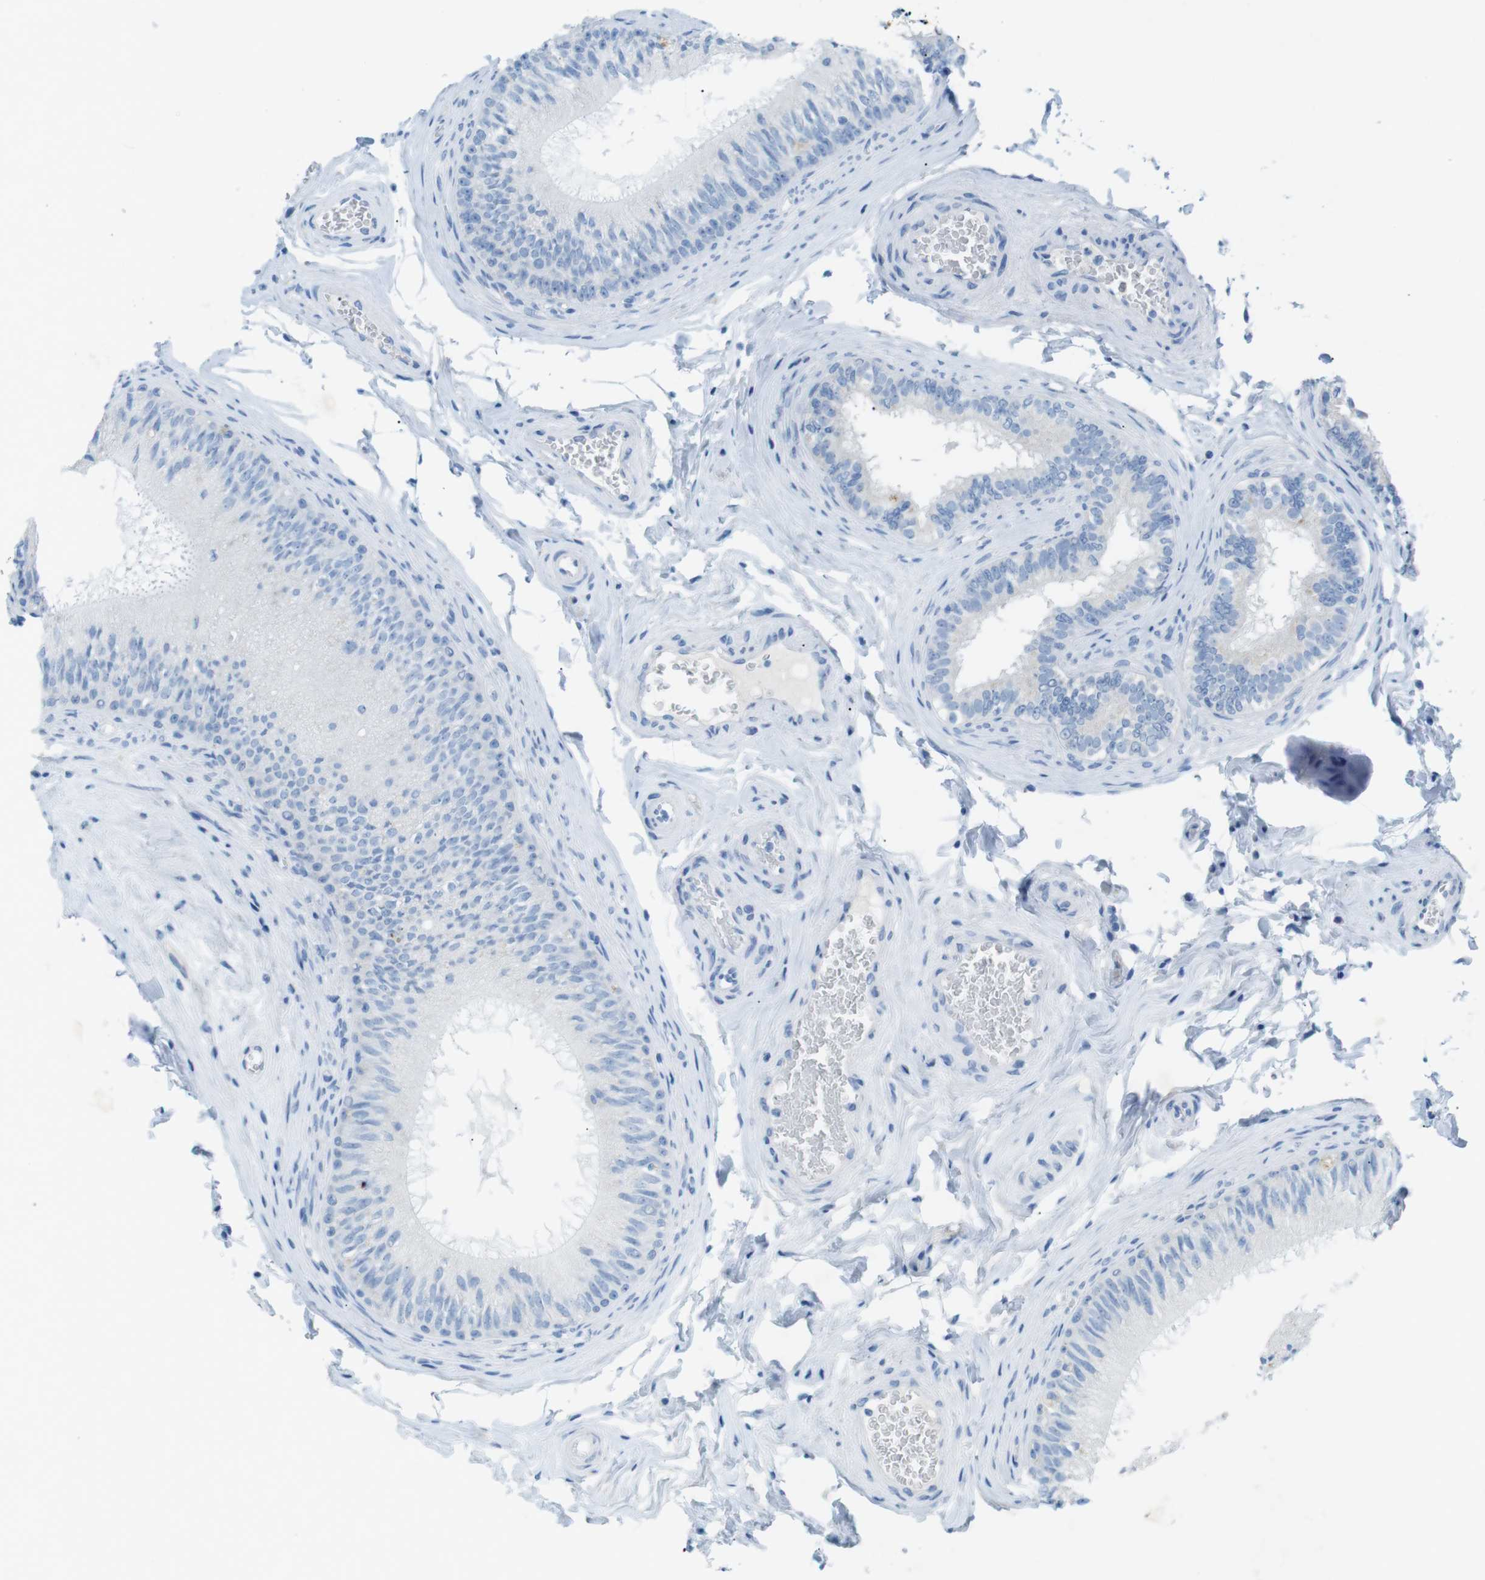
{"staining": {"intensity": "weak", "quantity": "<25%", "location": "cytoplasmic/membranous"}, "tissue": "epididymis", "cell_type": "Glandular cells", "image_type": "normal", "snomed": [{"axis": "morphology", "description": "Normal tissue, NOS"}, {"axis": "topography", "description": "Testis"}, {"axis": "topography", "description": "Epididymis"}], "caption": "The immunohistochemistry photomicrograph has no significant positivity in glandular cells of epididymis. (DAB (3,3'-diaminobenzidine) IHC with hematoxylin counter stain).", "gene": "SALL4", "patient": {"sex": "male", "age": 36}}